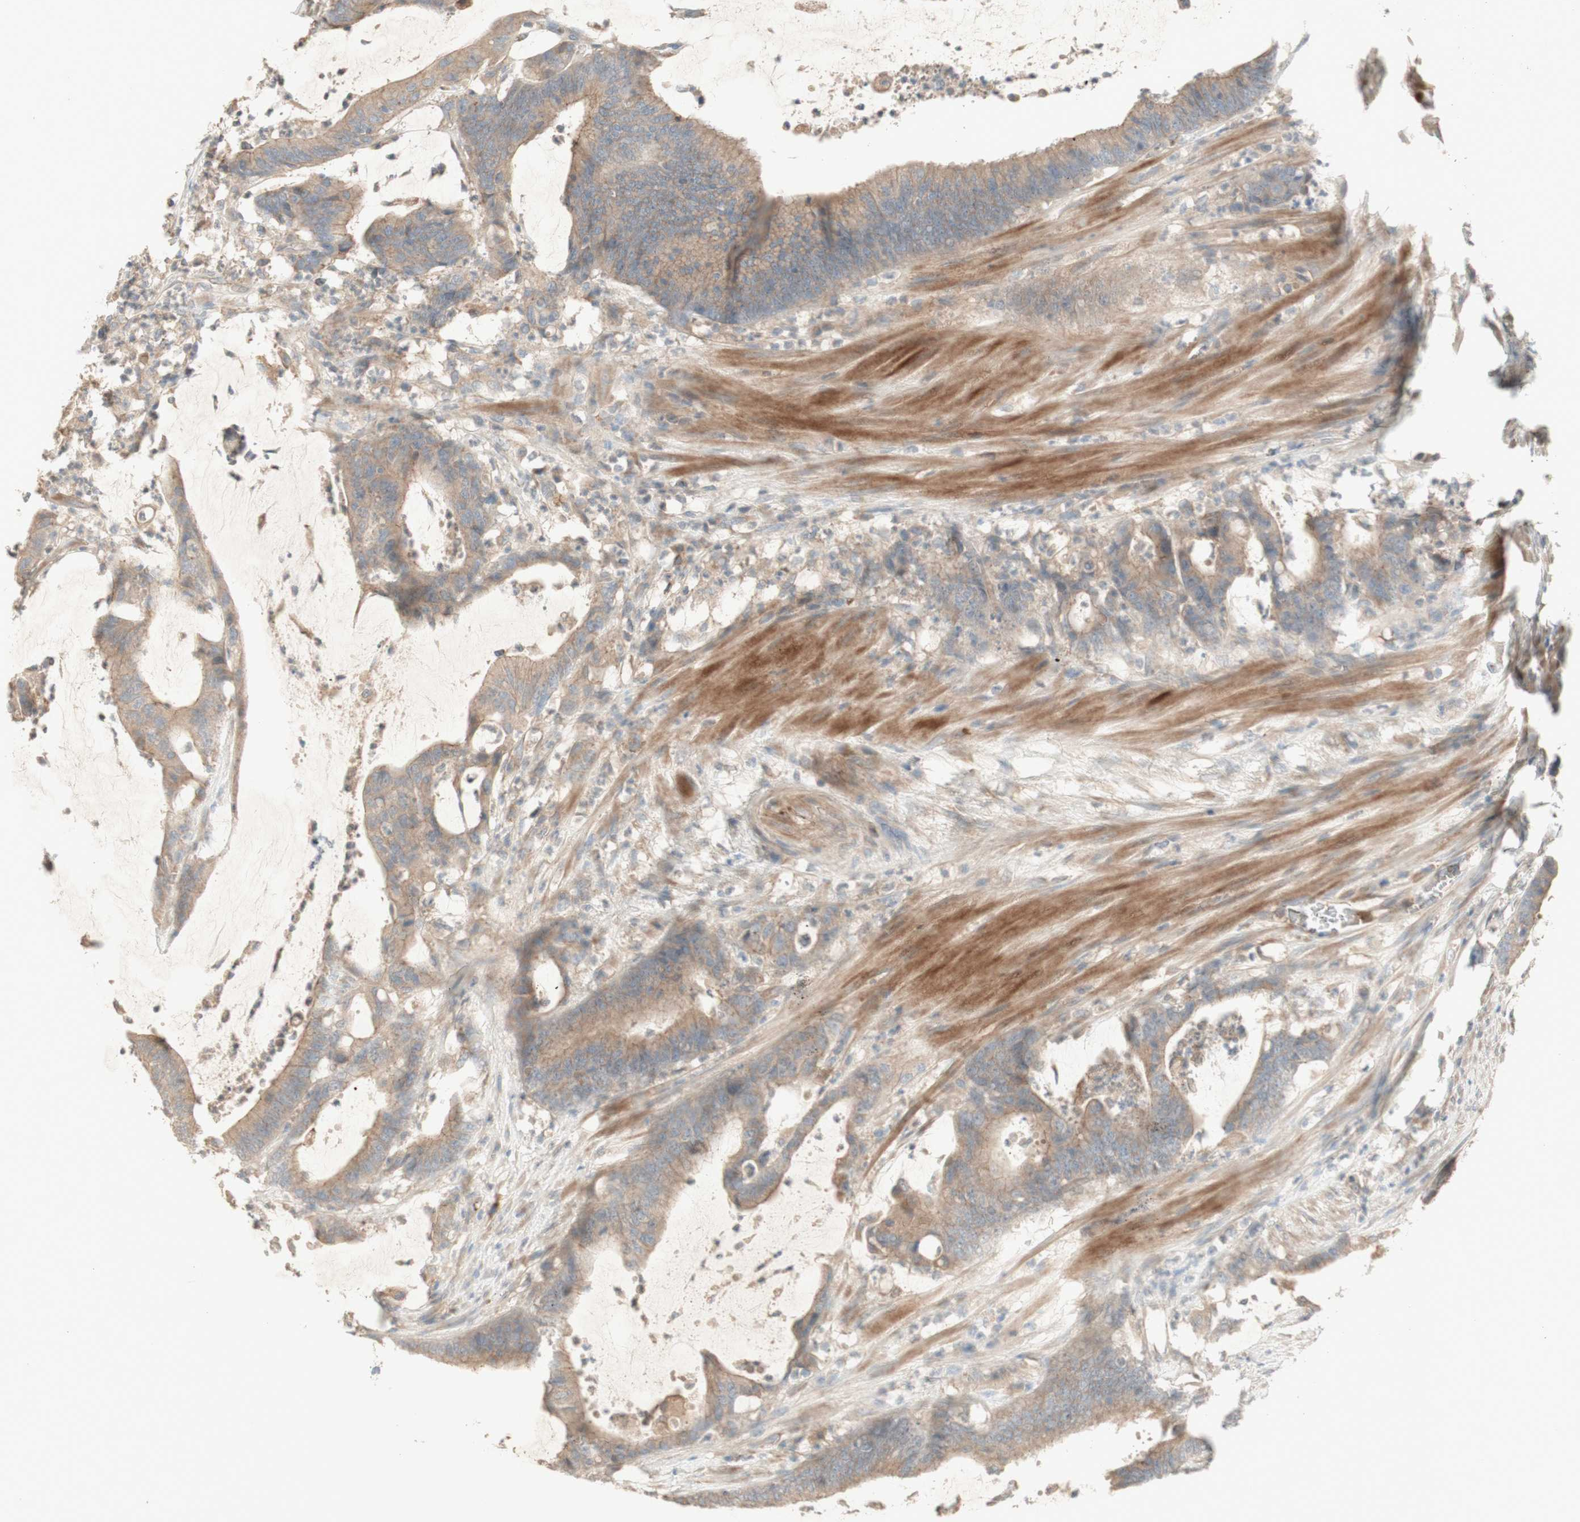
{"staining": {"intensity": "moderate", "quantity": ">75%", "location": "cytoplasmic/membranous"}, "tissue": "colorectal cancer", "cell_type": "Tumor cells", "image_type": "cancer", "snomed": [{"axis": "morphology", "description": "Adenocarcinoma, NOS"}, {"axis": "topography", "description": "Rectum"}], "caption": "Colorectal cancer stained with immunohistochemistry (IHC) exhibits moderate cytoplasmic/membranous expression in approximately >75% of tumor cells. The protein is shown in brown color, while the nuclei are stained blue.", "gene": "PTGER4", "patient": {"sex": "female", "age": 66}}